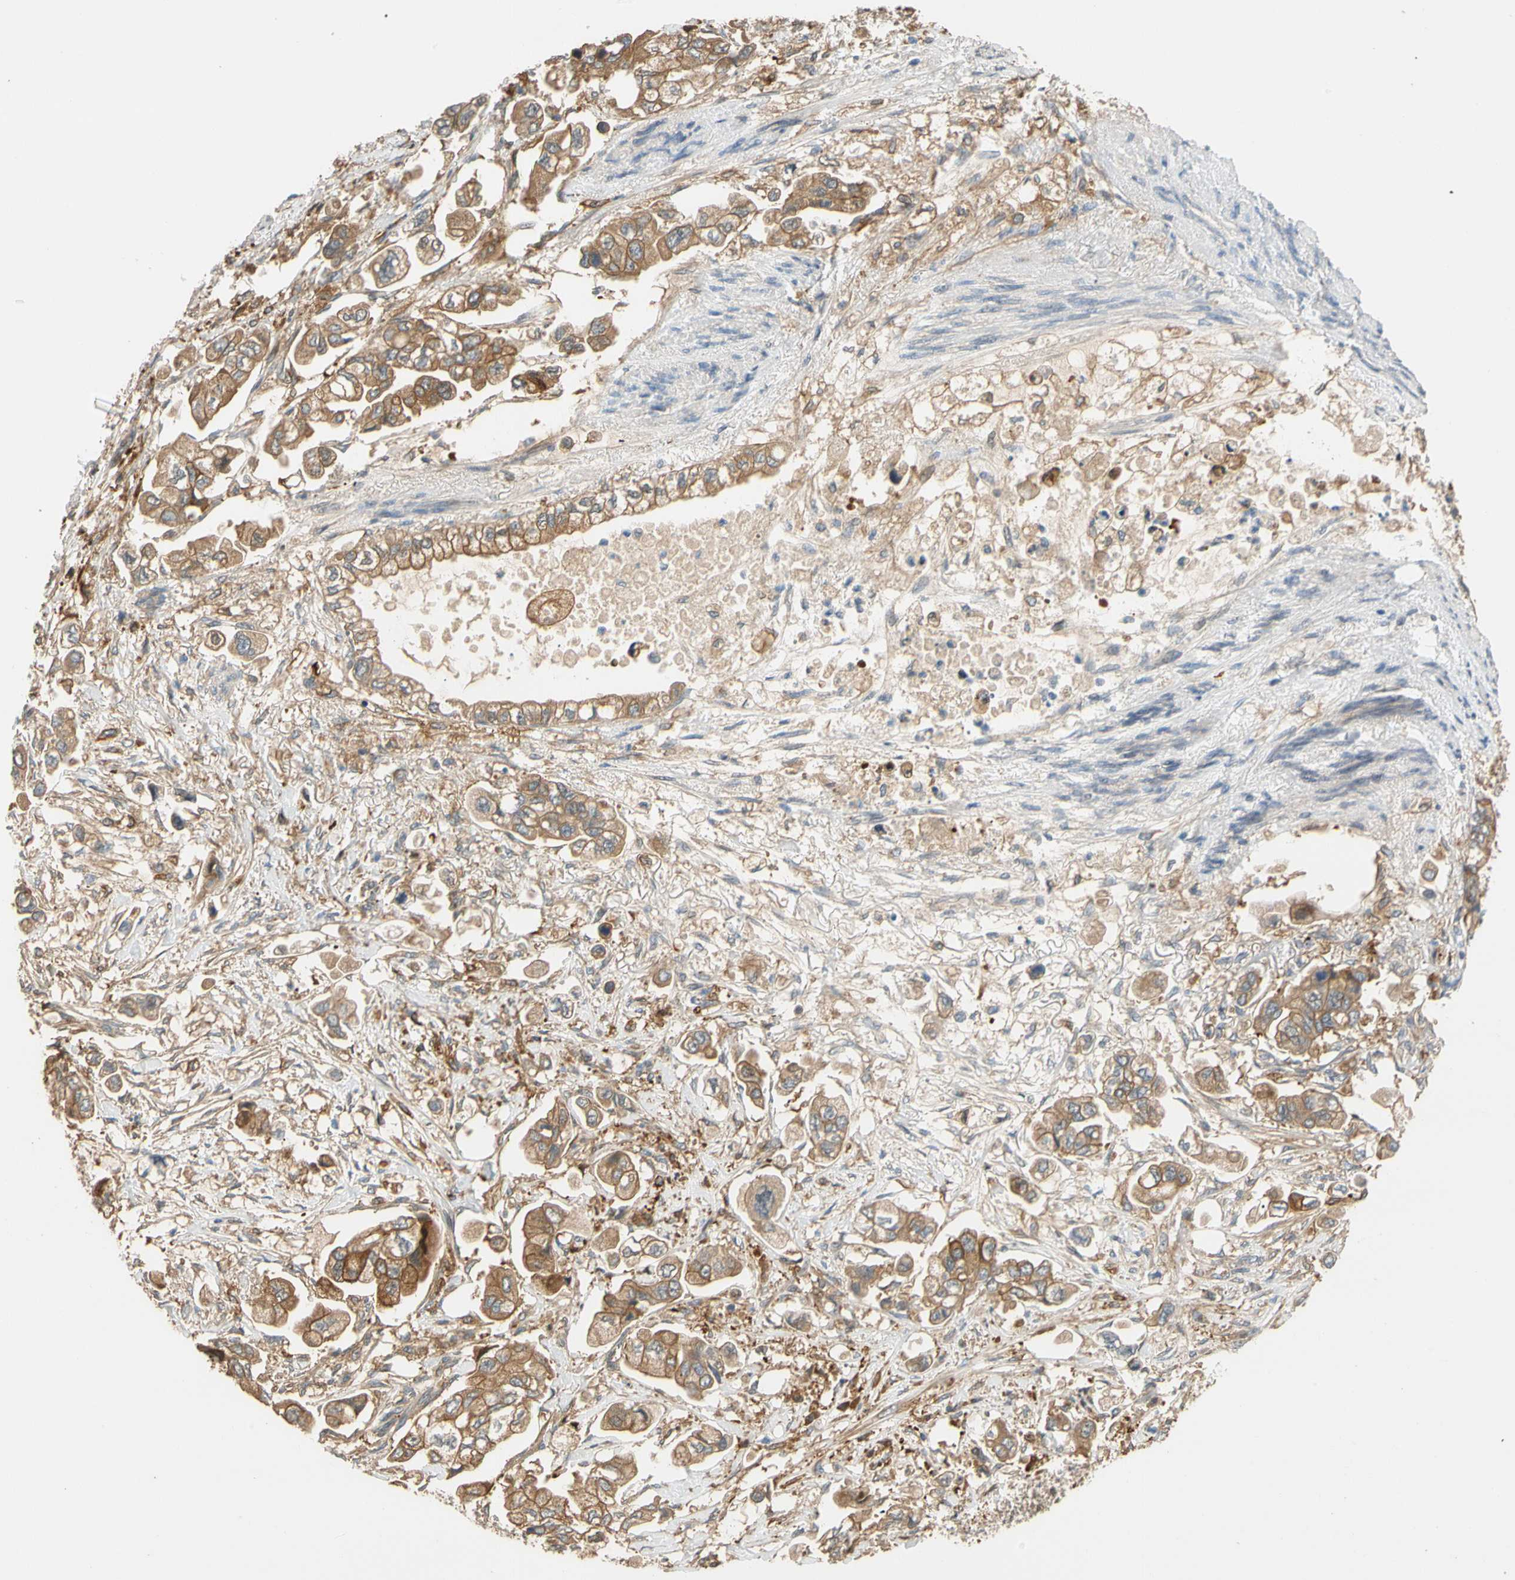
{"staining": {"intensity": "moderate", "quantity": ">75%", "location": "cytoplasmic/membranous"}, "tissue": "stomach cancer", "cell_type": "Tumor cells", "image_type": "cancer", "snomed": [{"axis": "morphology", "description": "Adenocarcinoma, NOS"}, {"axis": "topography", "description": "Stomach"}], "caption": "Immunohistochemical staining of human stomach adenocarcinoma exhibits medium levels of moderate cytoplasmic/membranous protein positivity in about >75% of tumor cells.", "gene": "PARP14", "patient": {"sex": "male", "age": 62}}